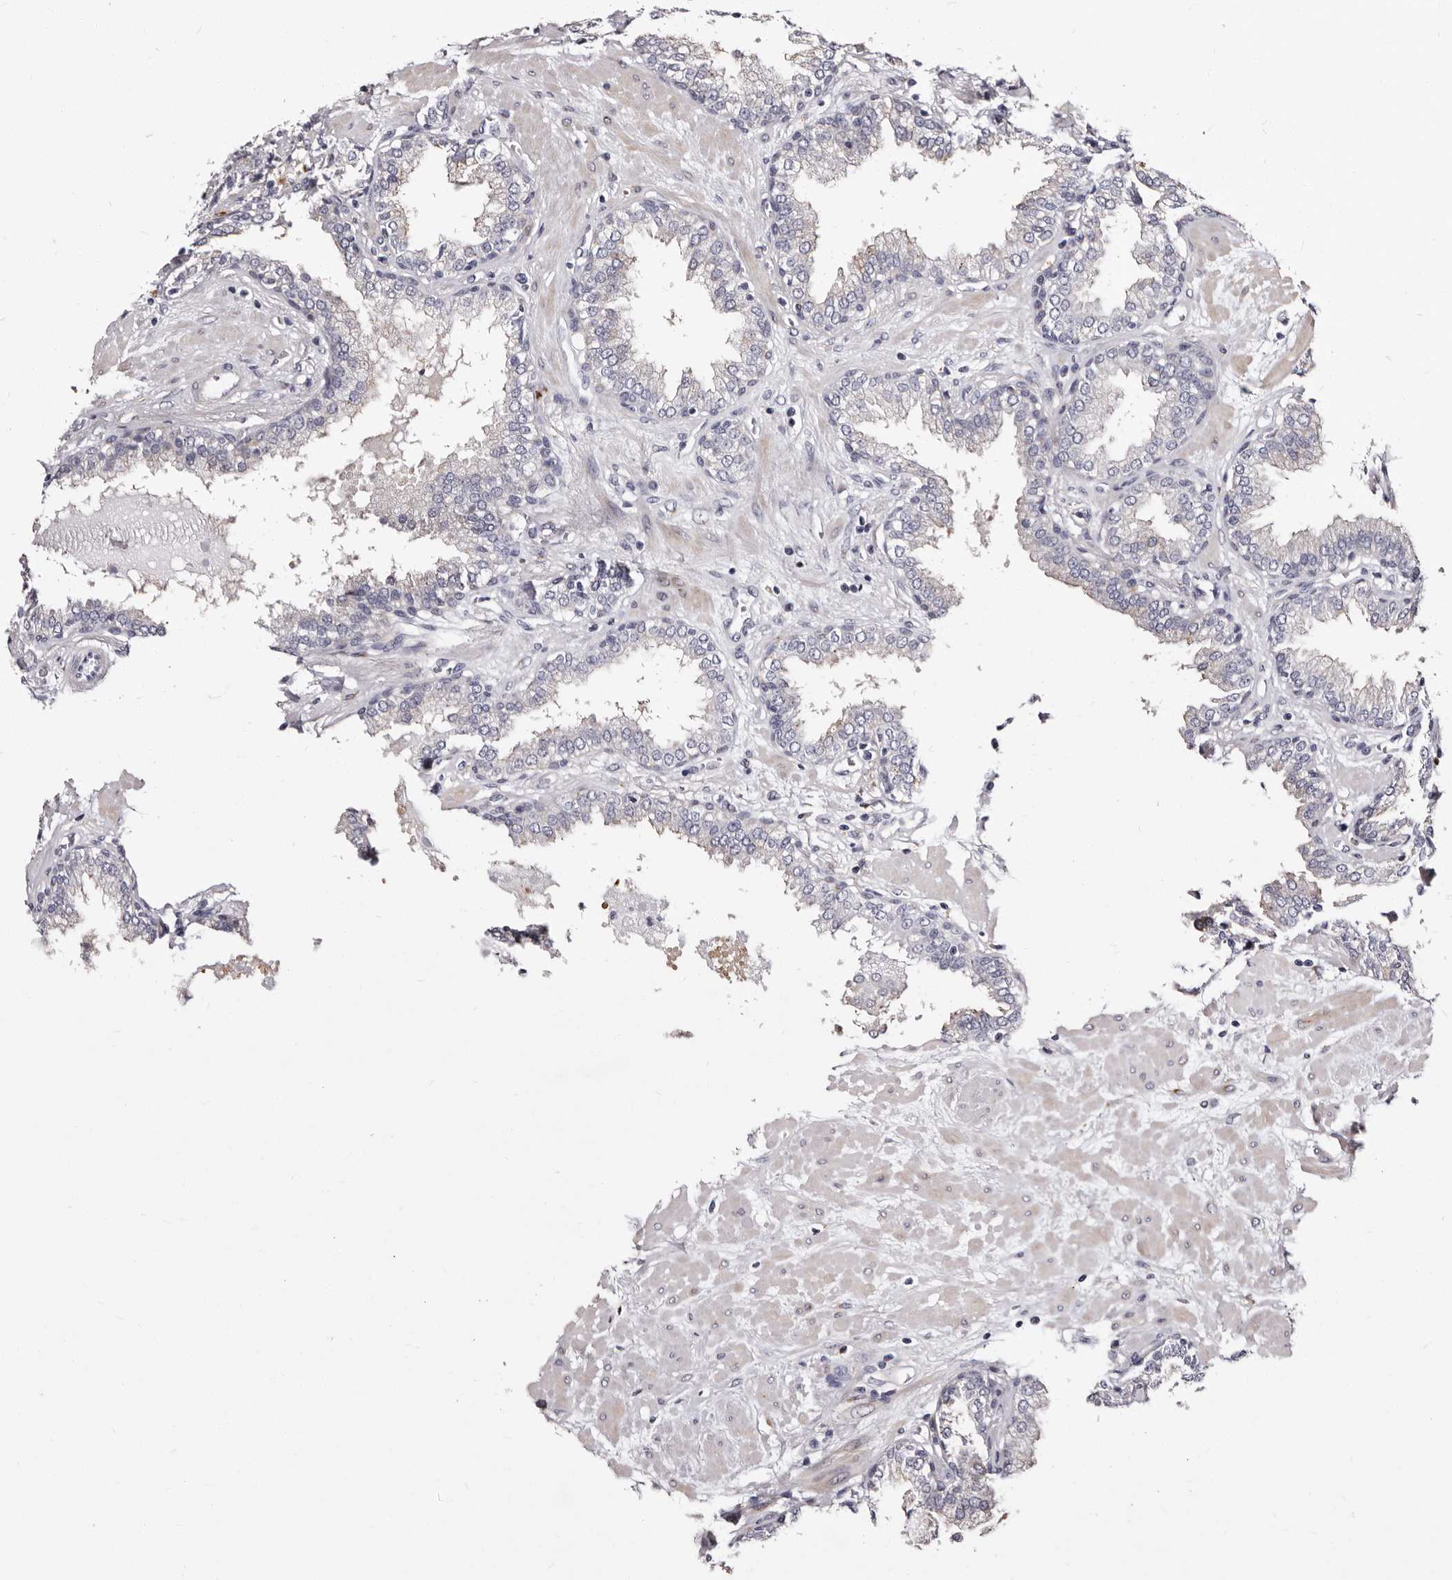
{"staining": {"intensity": "weak", "quantity": "<25%", "location": "cytoplasmic/membranous"}, "tissue": "prostate", "cell_type": "Glandular cells", "image_type": "normal", "snomed": [{"axis": "morphology", "description": "Normal tissue, NOS"}, {"axis": "topography", "description": "Prostate"}], "caption": "Benign prostate was stained to show a protein in brown. There is no significant positivity in glandular cells. (DAB (3,3'-diaminobenzidine) immunohistochemistry (IHC), high magnification).", "gene": "AUNIP", "patient": {"sex": "male", "age": 51}}